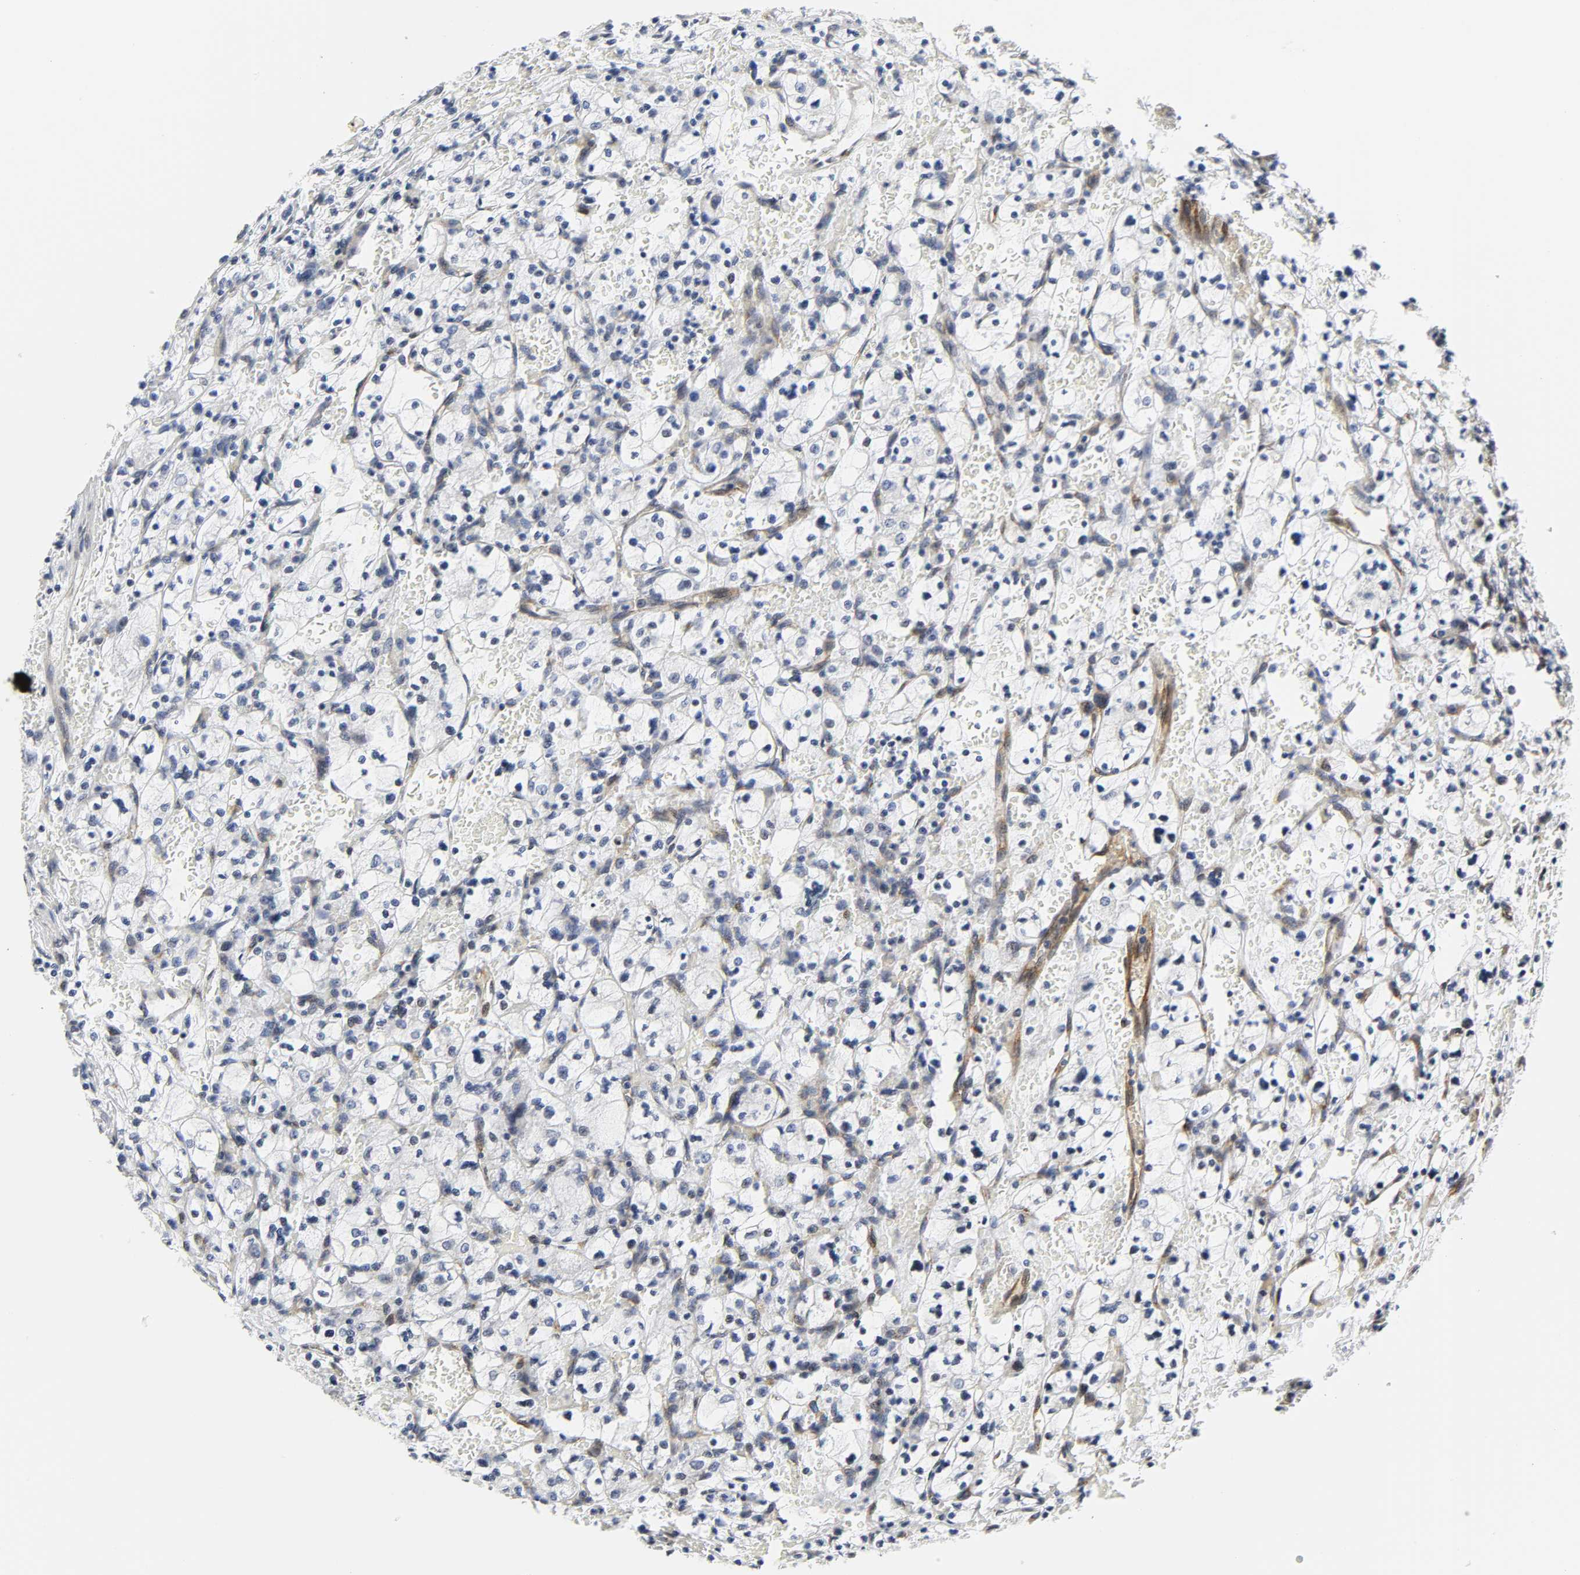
{"staining": {"intensity": "negative", "quantity": "none", "location": "none"}, "tissue": "renal cancer", "cell_type": "Tumor cells", "image_type": "cancer", "snomed": [{"axis": "morphology", "description": "Adenocarcinoma, NOS"}, {"axis": "topography", "description": "Kidney"}], "caption": "A histopathology image of renal adenocarcinoma stained for a protein demonstrates no brown staining in tumor cells.", "gene": "DOCK1", "patient": {"sex": "female", "age": 83}}